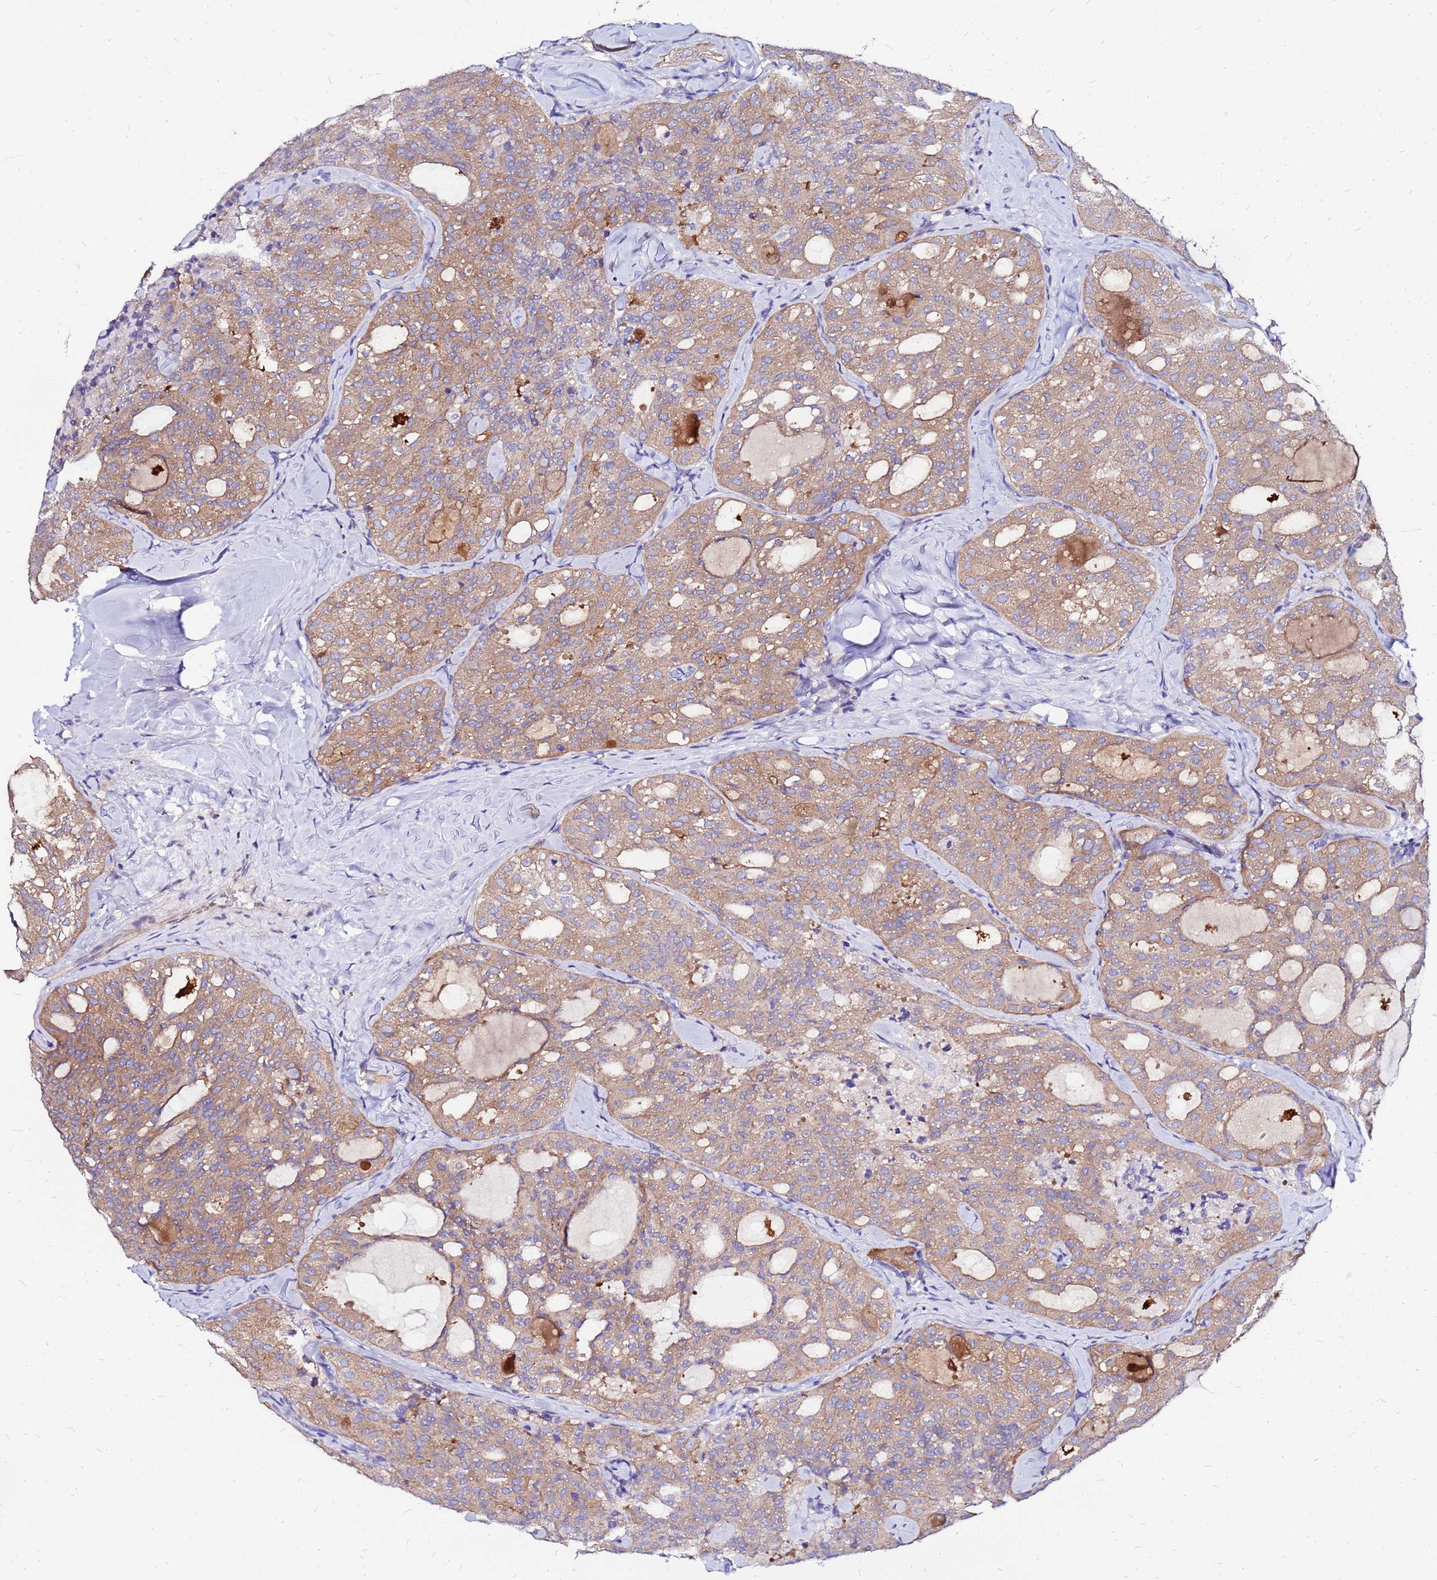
{"staining": {"intensity": "moderate", "quantity": ">75%", "location": "cytoplasmic/membranous"}, "tissue": "thyroid cancer", "cell_type": "Tumor cells", "image_type": "cancer", "snomed": [{"axis": "morphology", "description": "Follicular adenoma carcinoma, NOS"}, {"axis": "topography", "description": "Thyroid gland"}], "caption": "The micrograph exhibits staining of follicular adenoma carcinoma (thyroid), revealing moderate cytoplasmic/membranous protein staining (brown color) within tumor cells. (IHC, brightfield microscopy, high magnification).", "gene": "ARHGEF5", "patient": {"sex": "male", "age": 75}}